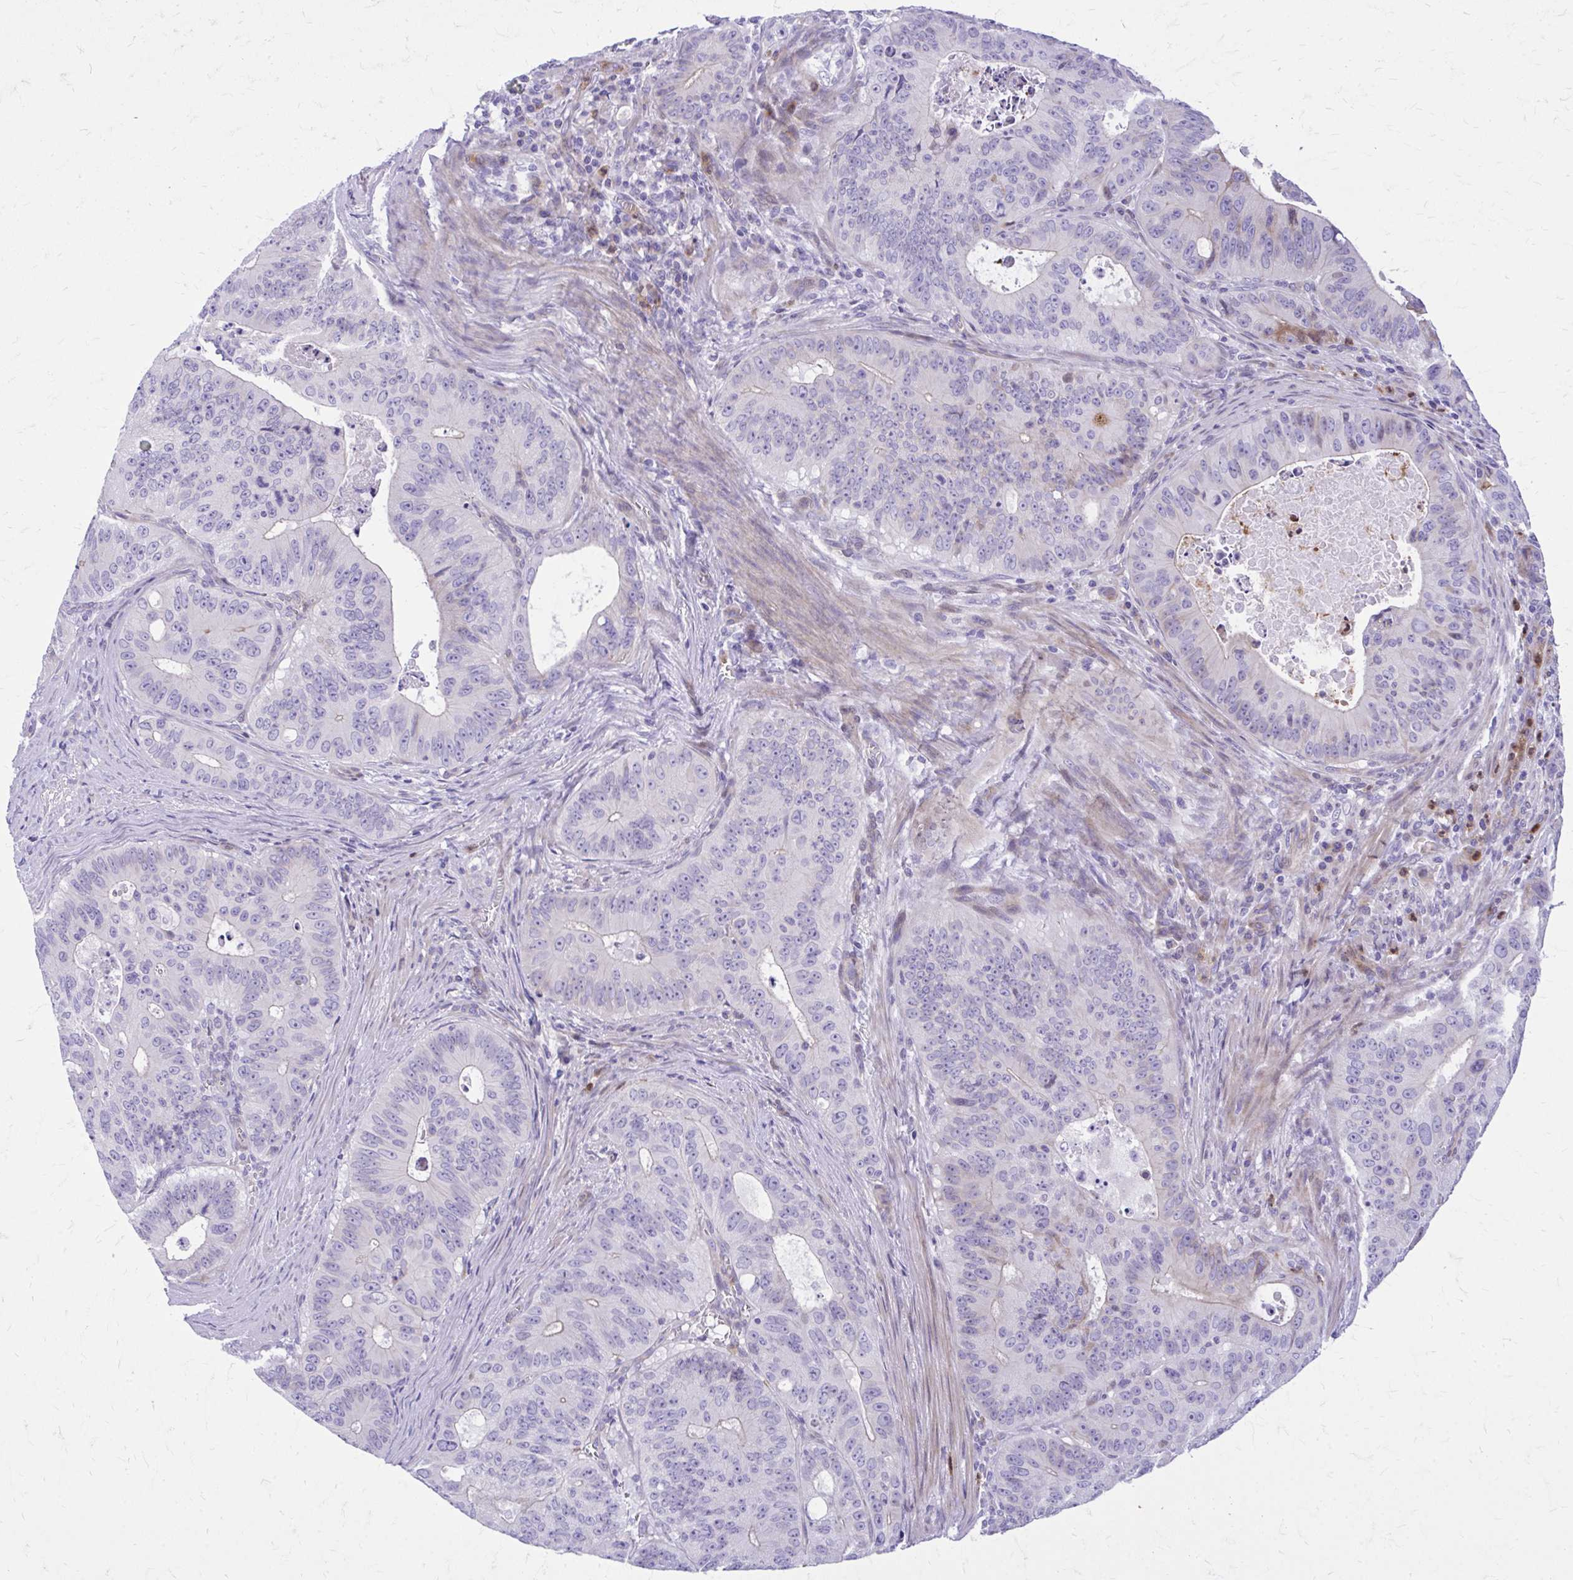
{"staining": {"intensity": "negative", "quantity": "none", "location": "none"}, "tissue": "colorectal cancer", "cell_type": "Tumor cells", "image_type": "cancer", "snomed": [{"axis": "morphology", "description": "Adenocarcinoma, NOS"}, {"axis": "topography", "description": "Colon"}], "caption": "Immunohistochemistry (IHC) photomicrograph of neoplastic tissue: colorectal adenocarcinoma stained with DAB exhibits no significant protein positivity in tumor cells. (DAB (3,3'-diaminobenzidine) IHC, high magnification).", "gene": "ADAMTSL1", "patient": {"sex": "male", "age": 62}}